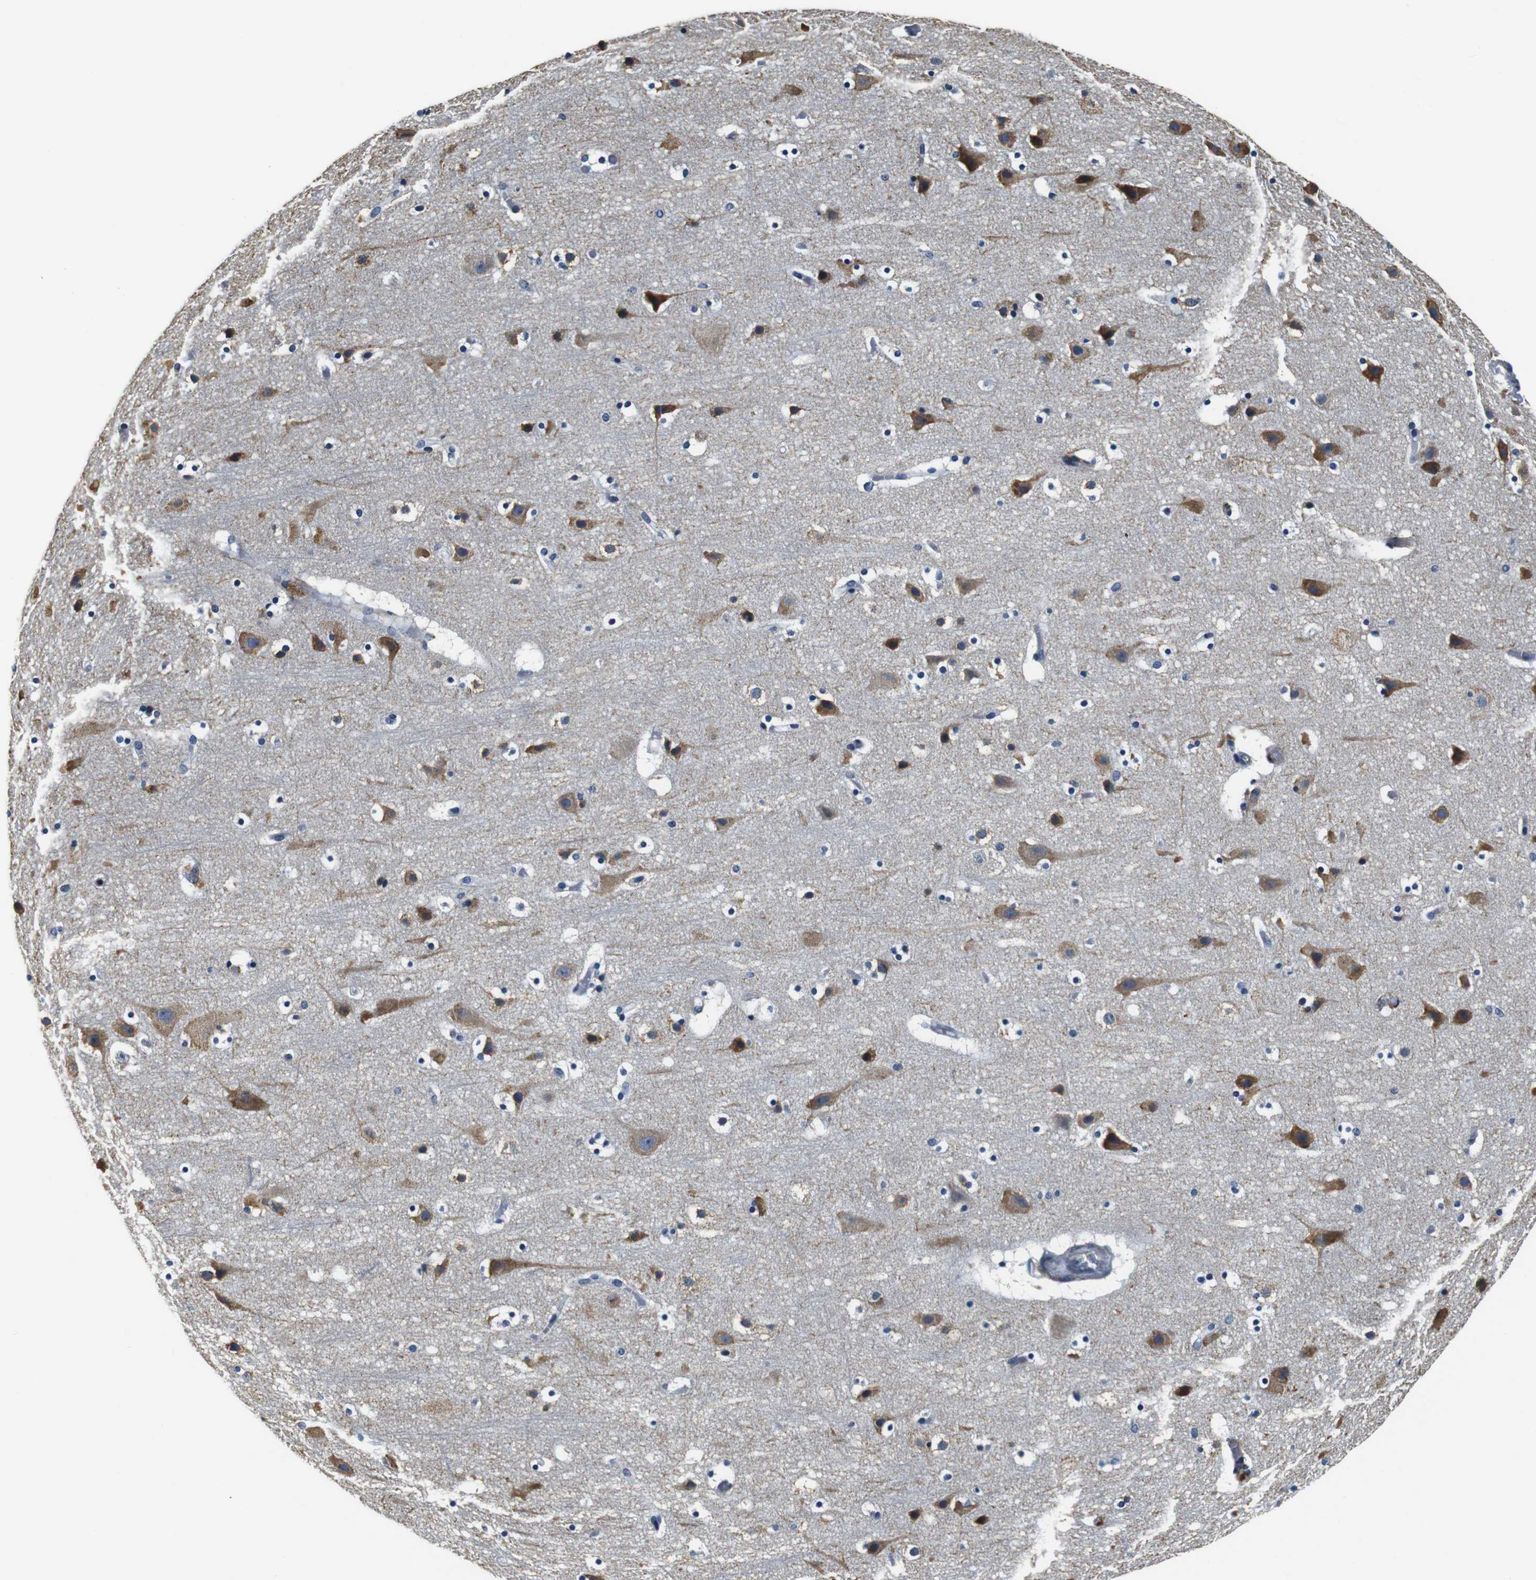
{"staining": {"intensity": "negative", "quantity": "none", "location": "none"}, "tissue": "cerebral cortex", "cell_type": "Endothelial cells", "image_type": "normal", "snomed": [{"axis": "morphology", "description": "Normal tissue, NOS"}, {"axis": "topography", "description": "Cerebral cortex"}], "caption": "IHC image of unremarkable human cerebral cortex stained for a protein (brown), which reveals no staining in endothelial cells.", "gene": "COL1A1", "patient": {"sex": "male", "age": 45}}